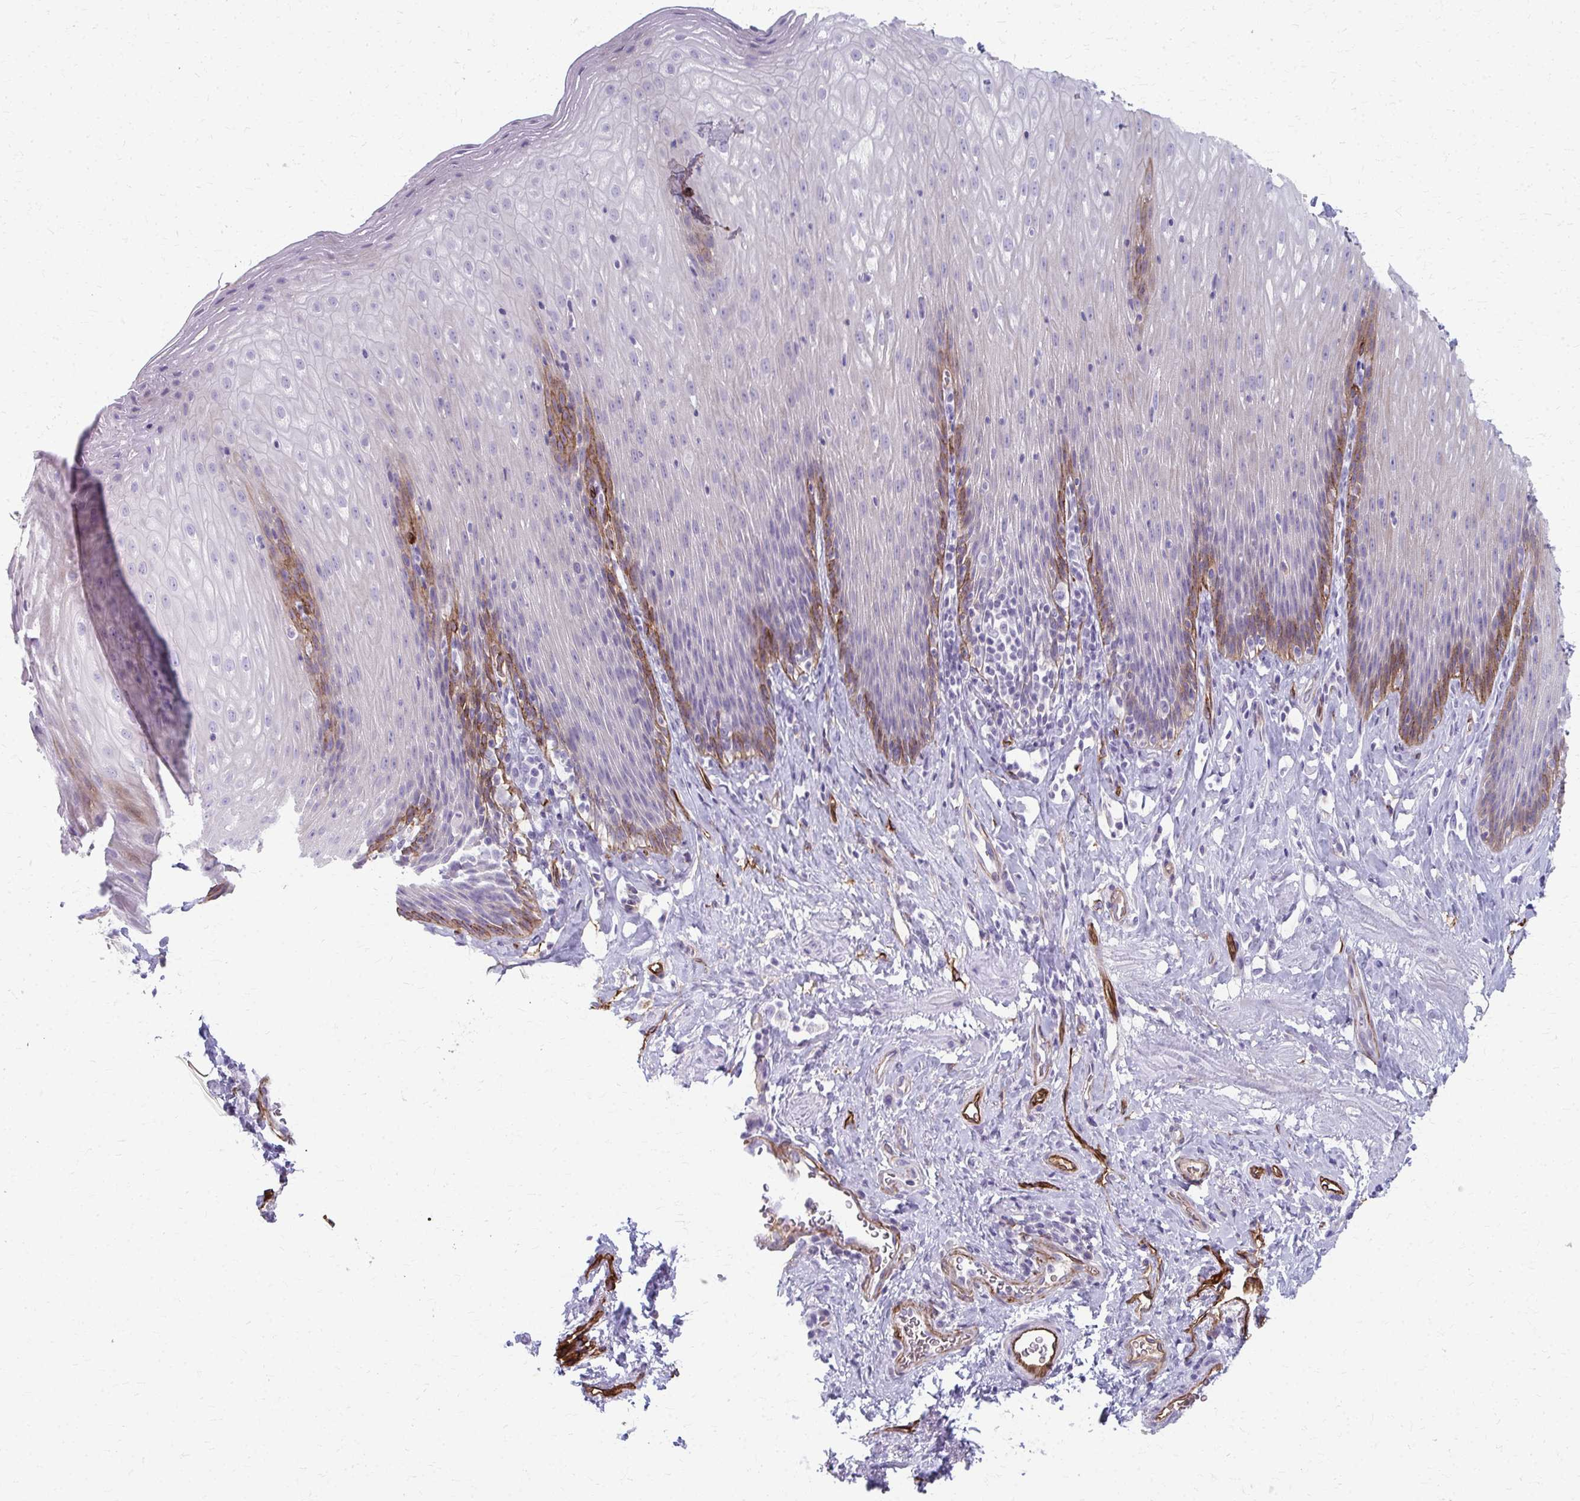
{"staining": {"intensity": "moderate", "quantity": "<25%", "location": "cytoplasmic/membranous"}, "tissue": "esophagus", "cell_type": "Squamous epithelial cells", "image_type": "normal", "snomed": [{"axis": "morphology", "description": "Normal tissue, NOS"}, {"axis": "topography", "description": "Esophagus"}], "caption": "Immunohistochemistry (IHC) (DAB) staining of unremarkable esophagus displays moderate cytoplasmic/membranous protein expression in about <25% of squamous epithelial cells. (brown staining indicates protein expression, while blue staining denotes nuclei).", "gene": "ADIPOQ", "patient": {"sex": "female", "age": 61}}